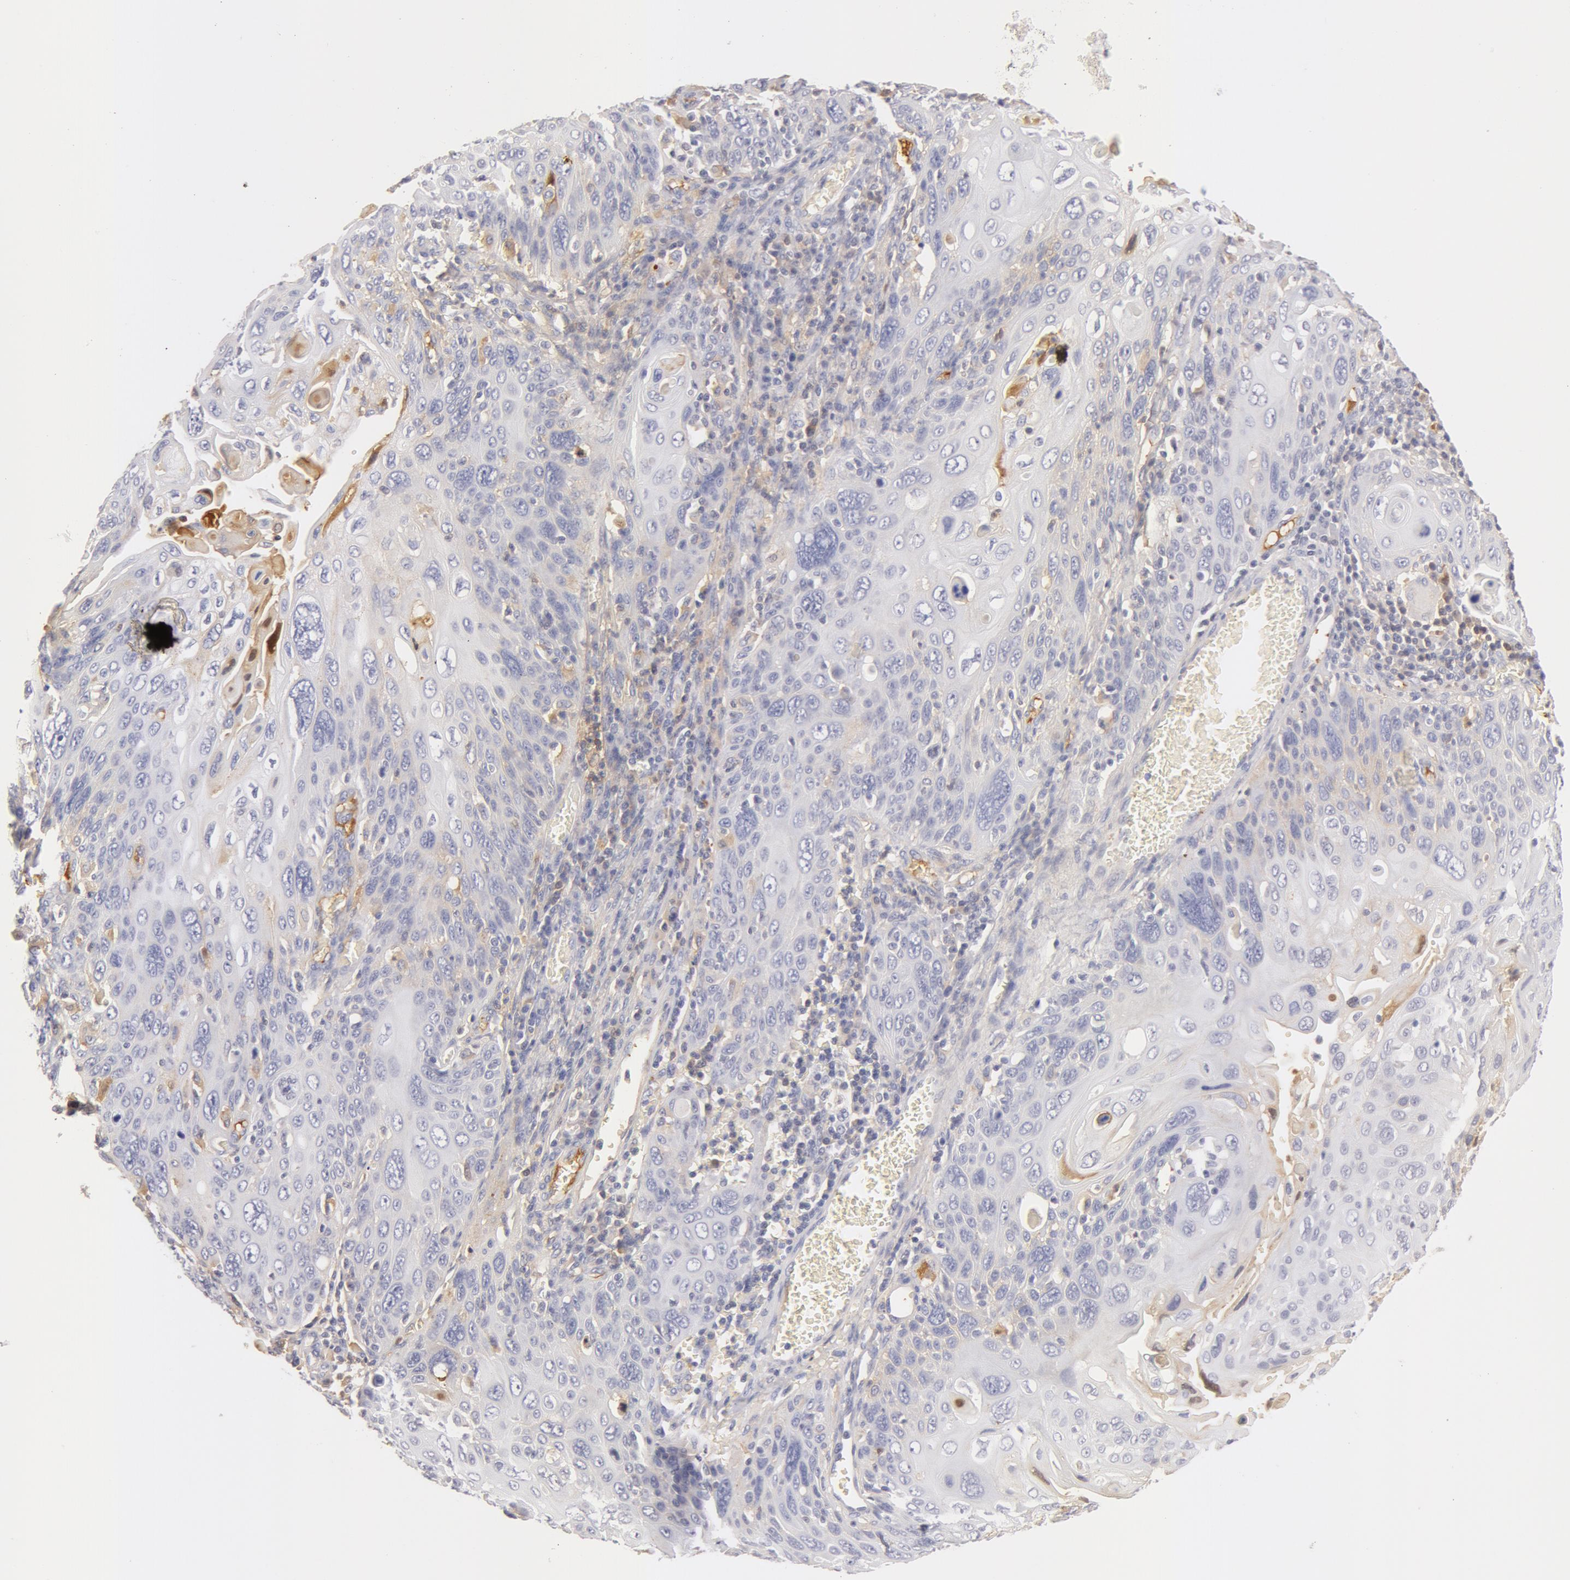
{"staining": {"intensity": "negative", "quantity": "none", "location": "none"}, "tissue": "cervical cancer", "cell_type": "Tumor cells", "image_type": "cancer", "snomed": [{"axis": "morphology", "description": "Squamous cell carcinoma, NOS"}, {"axis": "topography", "description": "Cervix"}], "caption": "This photomicrograph is of cervical cancer stained with immunohistochemistry (IHC) to label a protein in brown with the nuclei are counter-stained blue. There is no expression in tumor cells. The staining is performed using DAB (3,3'-diaminobenzidine) brown chromogen with nuclei counter-stained in using hematoxylin.", "gene": "AHSG", "patient": {"sex": "female", "age": 54}}